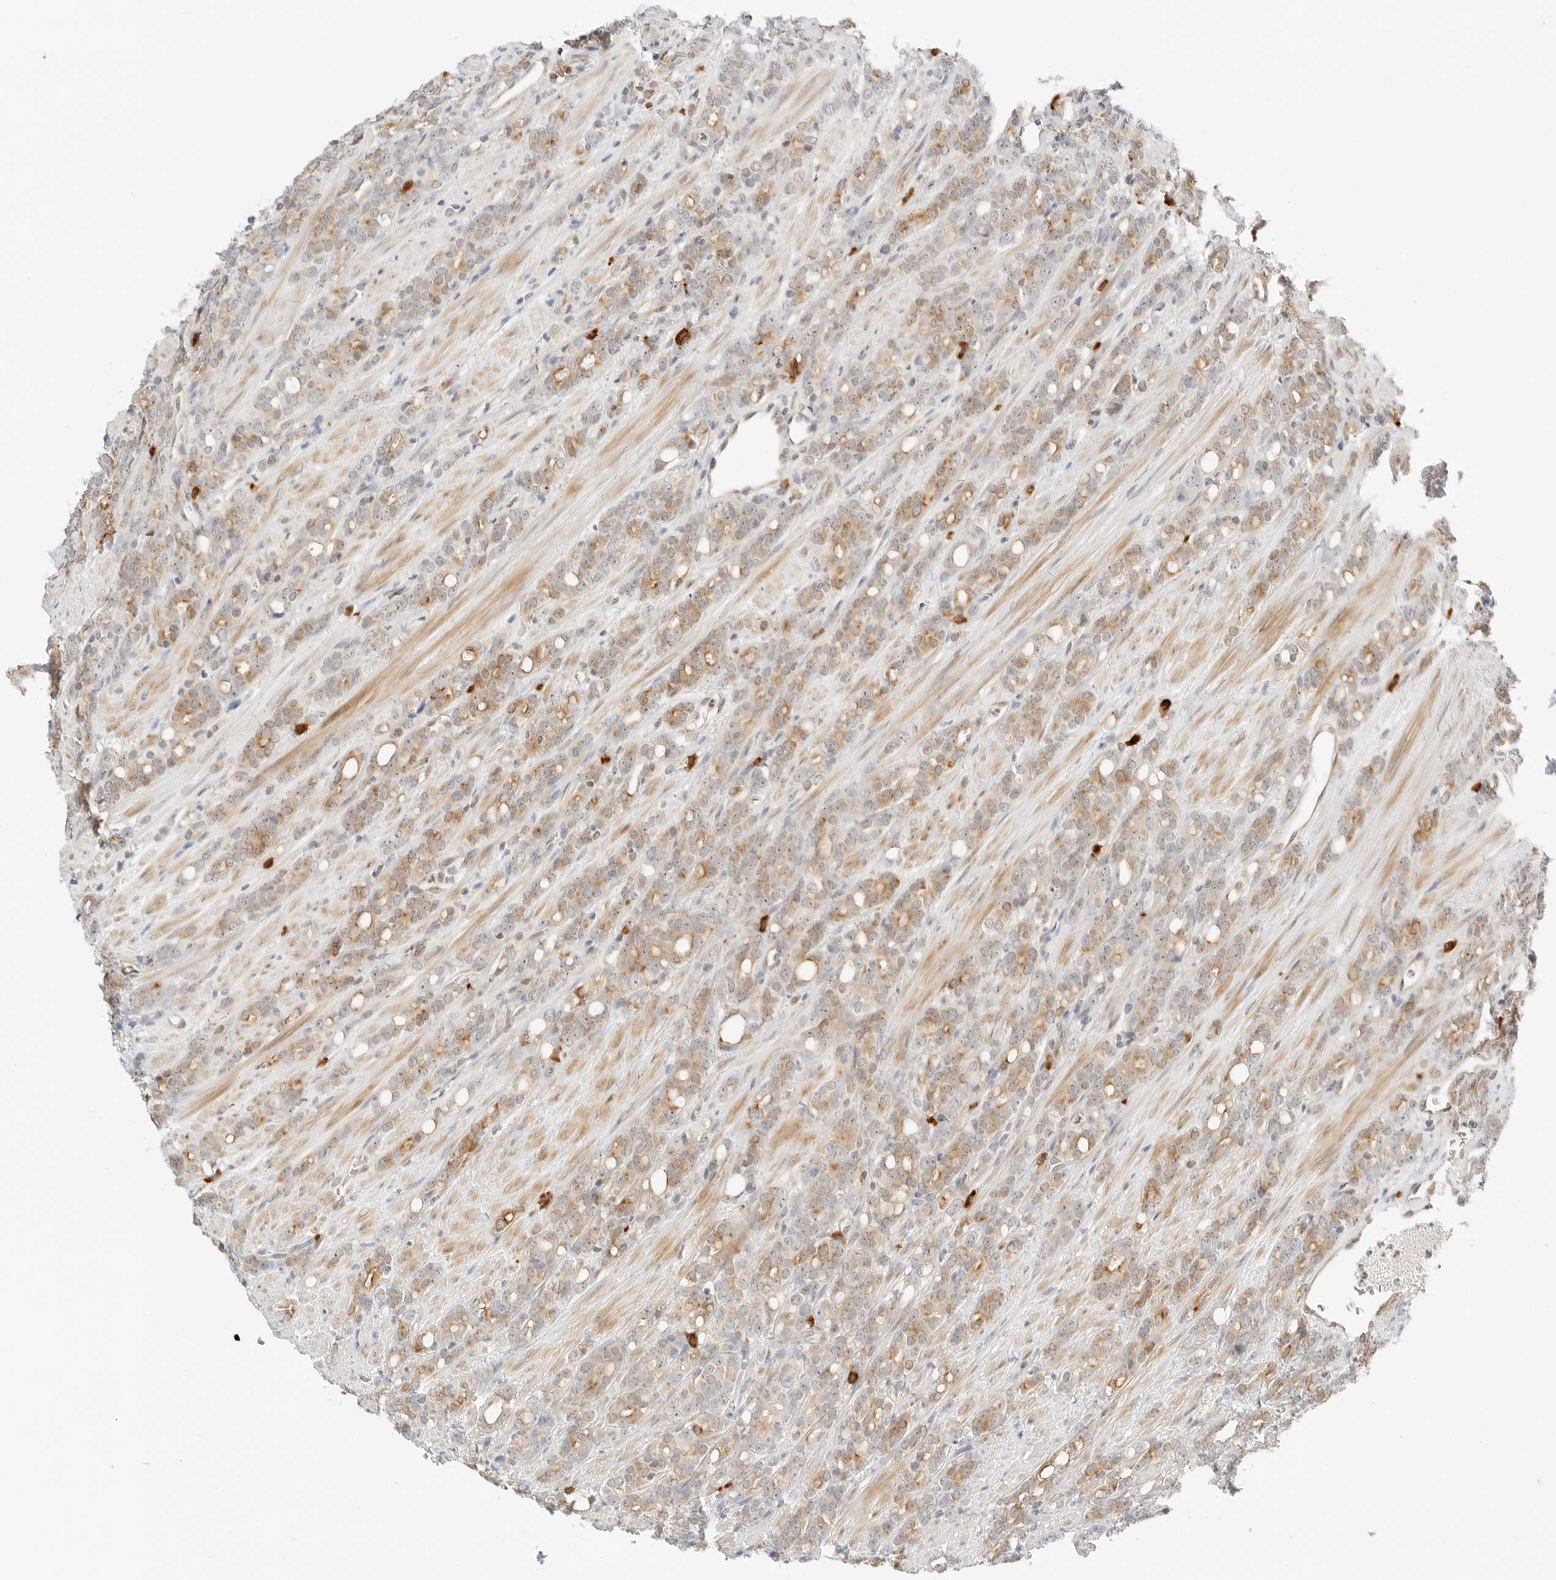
{"staining": {"intensity": "moderate", "quantity": ">75%", "location": "cytoplasmic/membranous"}, "tissue": "prostate cancer", "cell_type": "Tumor cells", "image_type": "cancer", "snomed": [{"axis": "morphology", "description": "Adenocarcinoma, High grade"}, {"axis": "topography", "description": "Prostate"}], "caption": "There is medium levels of moderate cytoplasmic/membranous staining in tumor cells of prostate high-grade adenocarcinoma, as demonstrated by immunohistochemical staining (brown color).", "gene": "TEKT2", "patient": {"sex": "male", "age": 62}}